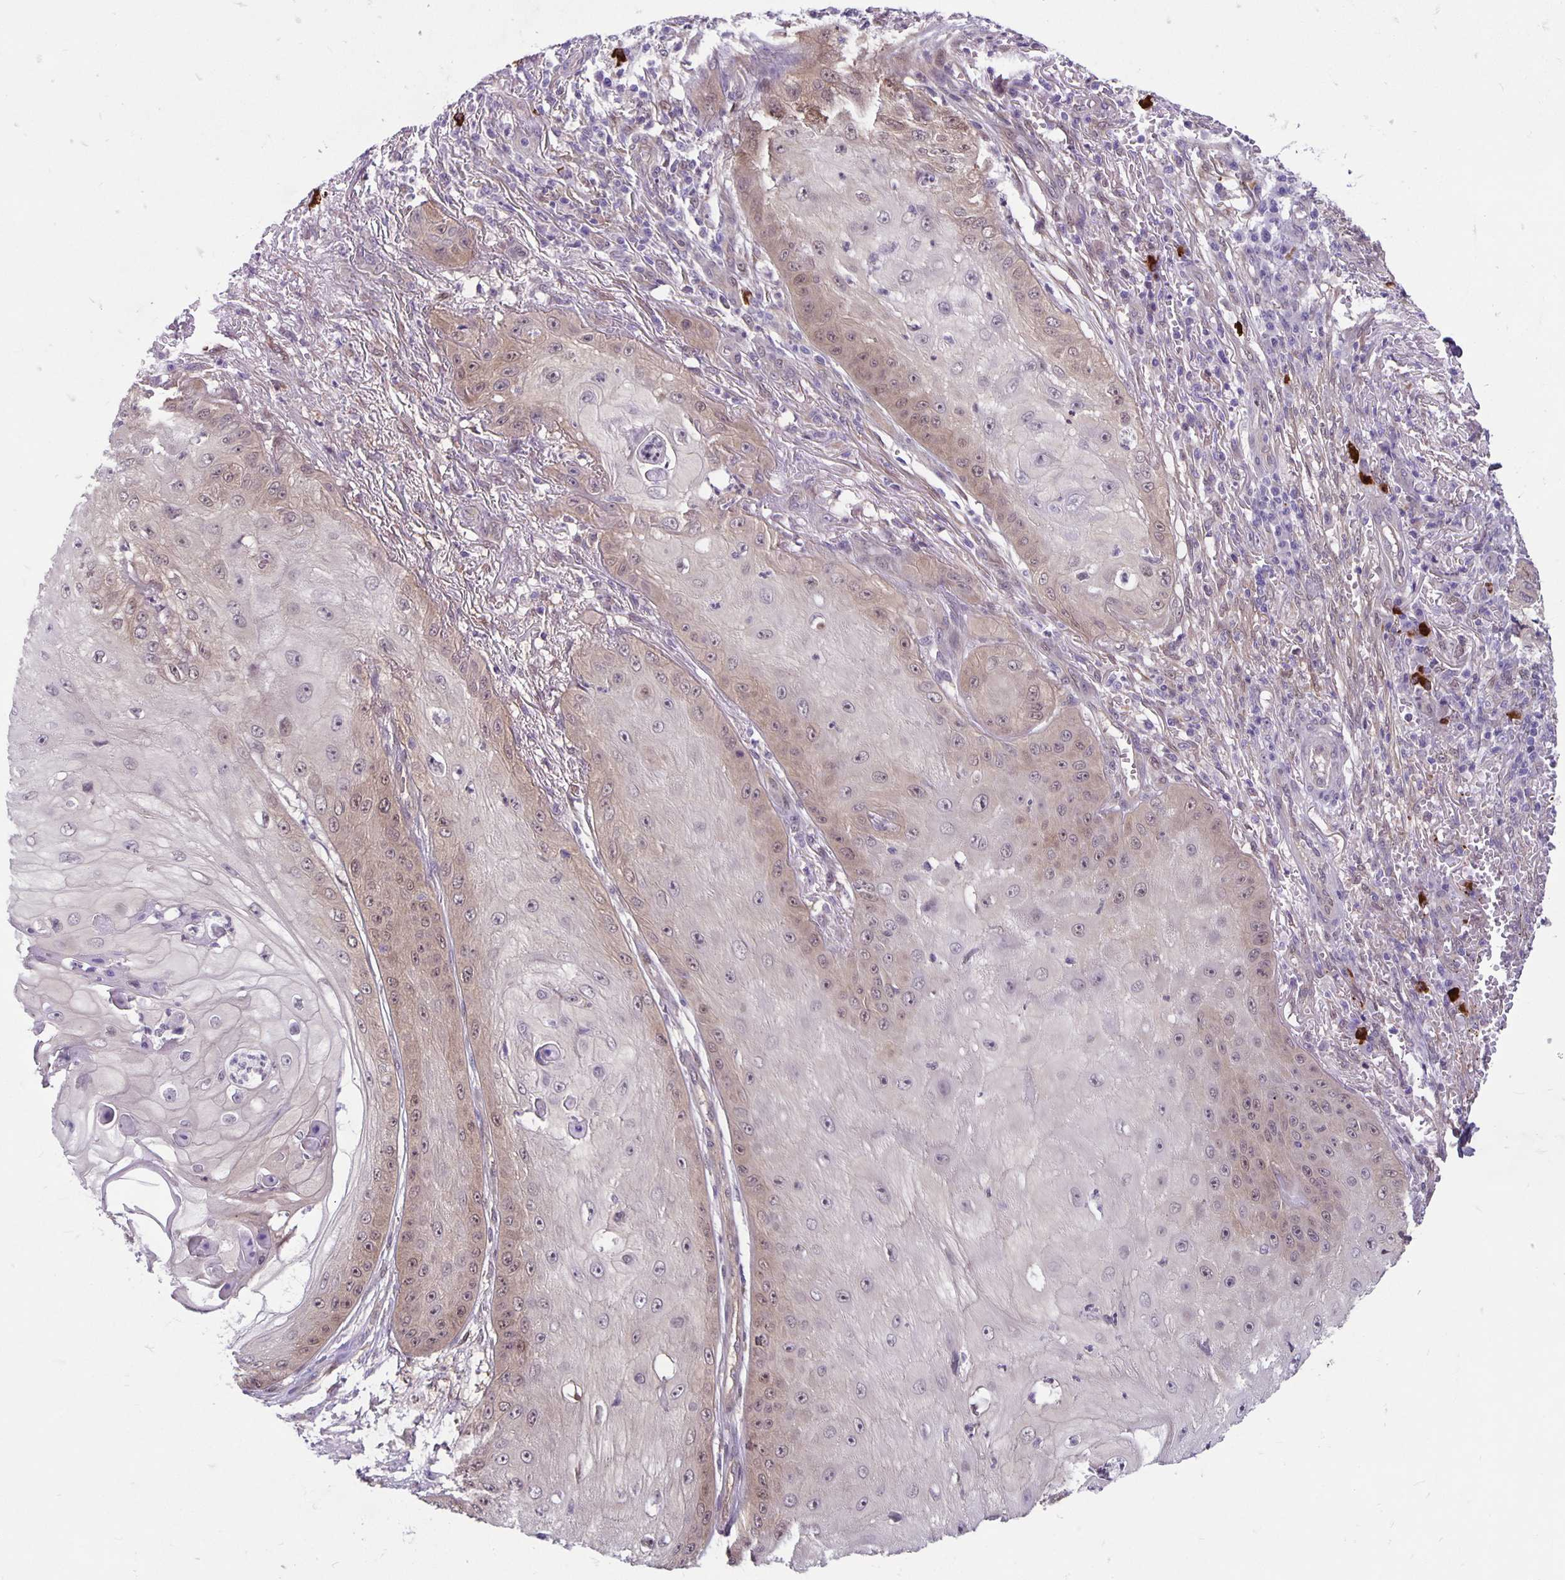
{"staining": {"intensity": "weak", "quantity": "<25%", "location": "cytoplasmic/membranous"}, "tissue": "skin cancer", "cell_type": "Tumor cells", "image_type": "cancer", "snomed": [{"axis": "morphology", "description": "Squamous cell carcinoma, NOS"}, {"axis": "topography", "description": "Skin"}], "caption": "There is no significant expression in tumor cells of skin squamous cell carcinoma. (DAB (3,3'-diaminobenzidine) IHC, high magnification).", "gene": "TAX1BP3", "patient": {"sex": "male", "age": 70}}